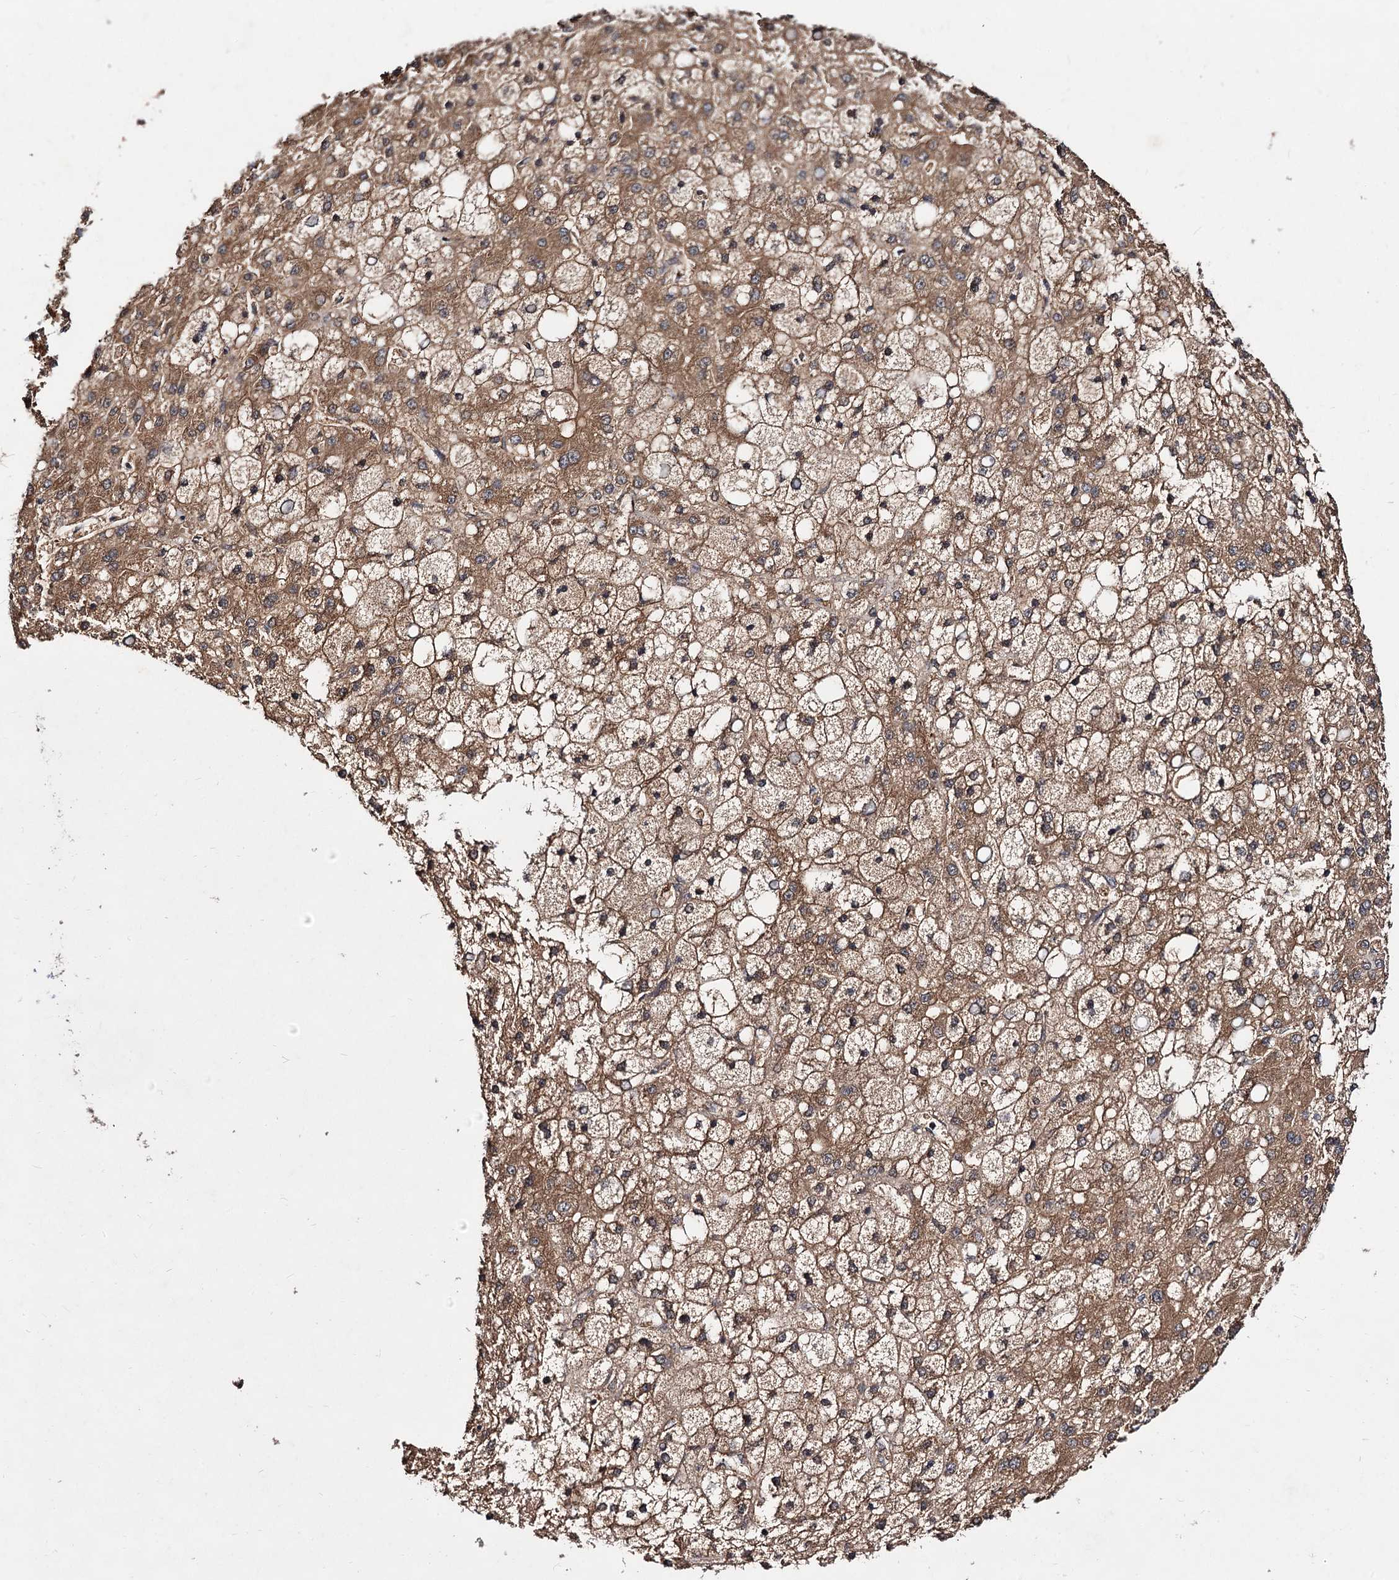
{"staining": {"intensity": "moderate", "quantity": ">75%", "location": "cytoplasmic/membranous"}, "tissue": "liver cancer", "cell_type": "Tumor cells", "image_type": "cancer", "snomed": [{"axis": "morphology", "description": "Carcinoma, Hepatocellular, NOS"}, {"axis": "topography", "description": "Liver"}], "caption": "A histopathology image of human hepatocellular carcinoma (liver) stained for a protein shows moderate cytoplasmic/membranous brown staining in tumor cells.", "gene": "ACTR6", "patient": {"sex": "male", "age": 67}}